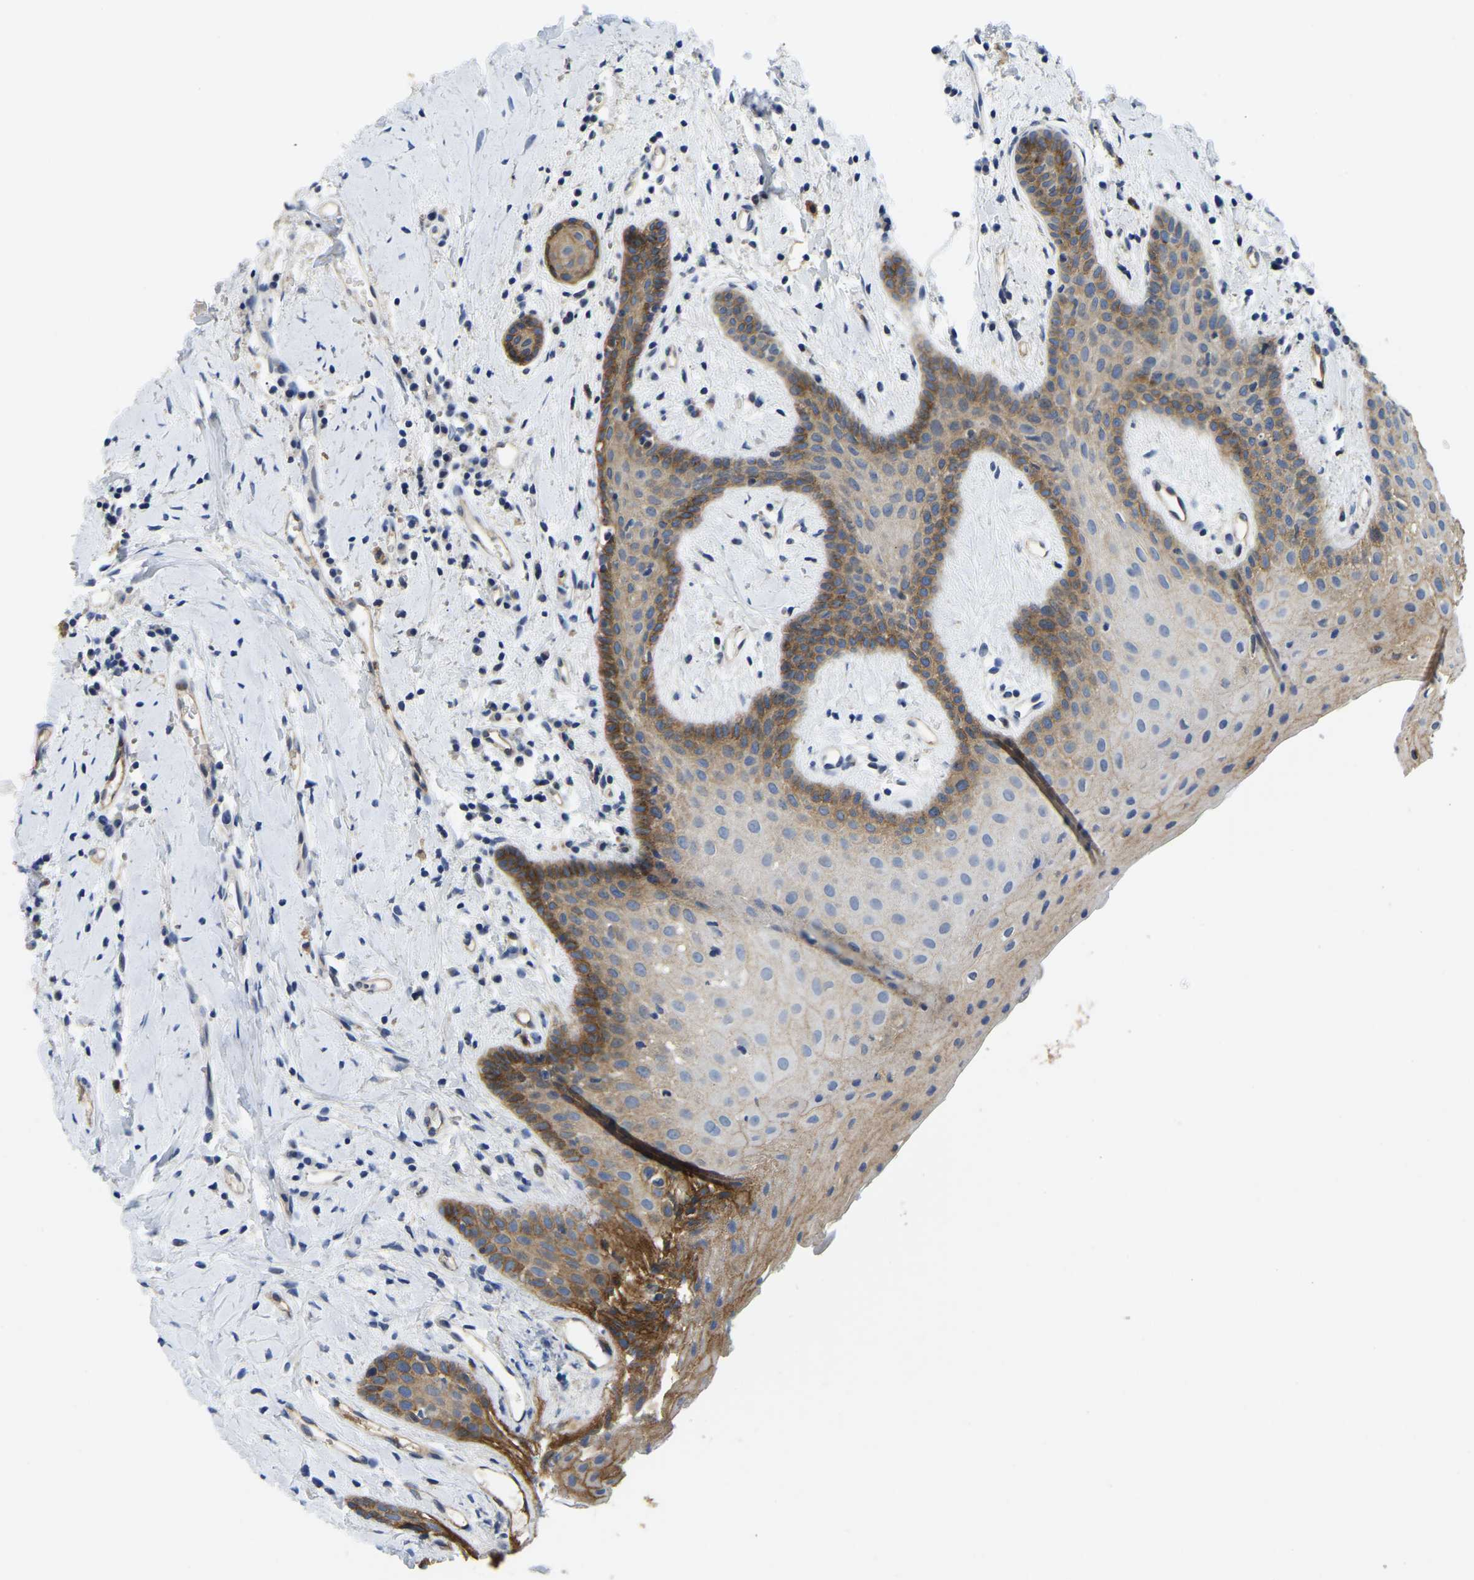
{"staining": {"intensity": "moderate", "quantity": "25%-75%", "location": "cytoplasmic/membranous"}, "tissue": "oral mucosa", "cell_type": "Squamous epithelial cells", "image_type": "normal", "snomed": [{"axis": "morphology", "description": "Normal tissue, NOS"}, {"axis": "morphology", "description": "Squamous cell carcinoma, NOS"}, {"axis": "topography", "description": "Oral tissue"}, {"axis": "topography", "description": "Salivary gland"}, {"axis": "topography", "description": "Head-Neck"}], "caption": "Immunohistochemical staining of benign oral mucosa shows medium levels of moderate cytoplasmic/membranous positivity in about 25%-75% of squamous epithelial cells. (brown staining indicates protein expression, while blue staining denotes nuclei).", "gene": "ITGA2", "patient": {"sex": "female", "age": 62}}